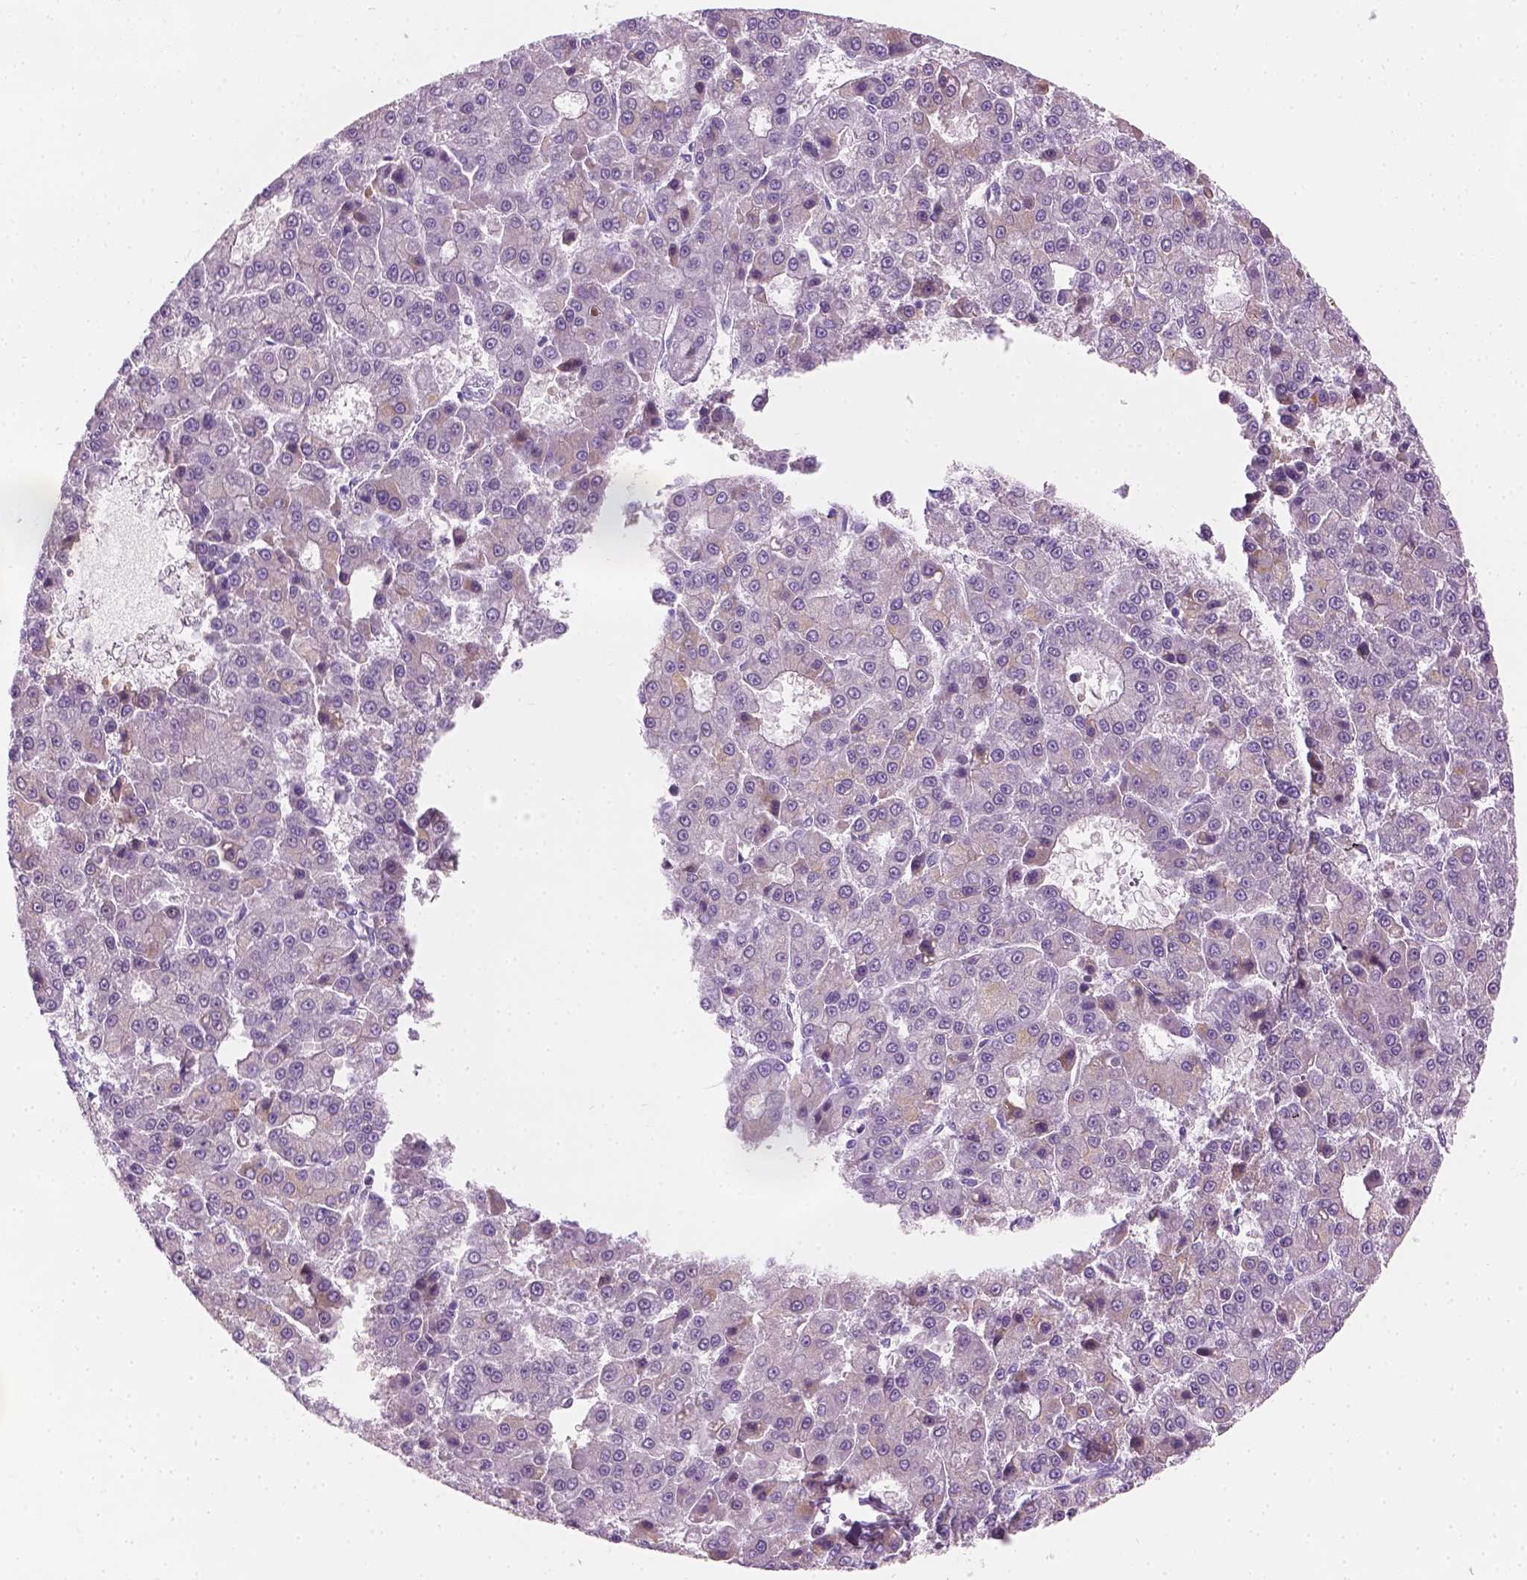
{"staining": {"intensity": "negative", "quantity": "none", "location": "none"}, "tissue": "liver cancer", "cell_type": "Tumor cells", "image_type": "cancer", "snomed": [{"axis": "morphology", "description": "Carcinoma, Hepatocellular, NOS"}, {"axis": "topography", "description": "Liver"}], "caption": "Tumor cells show no significant protein positivity in liver hepatocellular carcinoma.", "gene": "TTC29", "patient": {"sex": "male", "age": 70}}